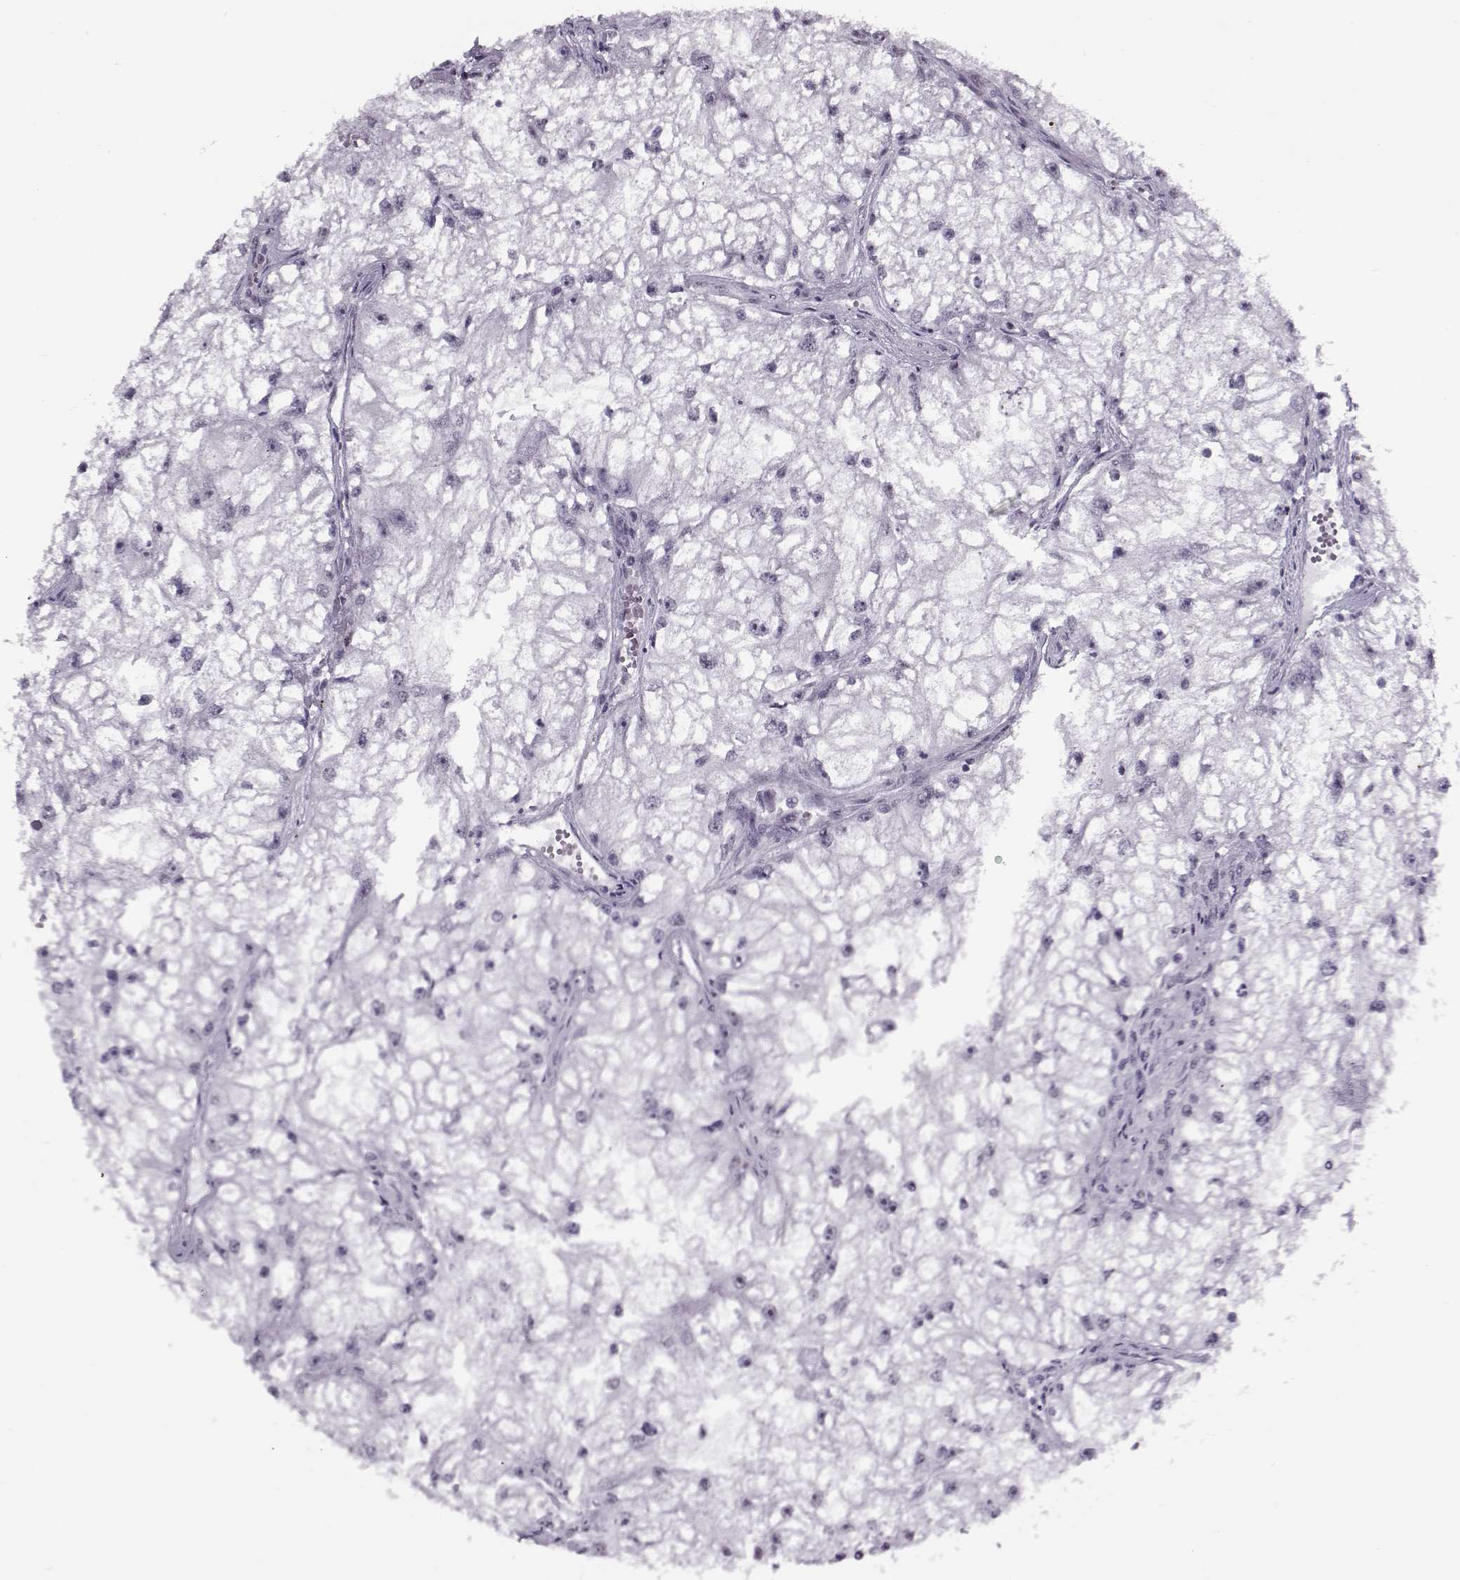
{"staining": {"intensity": "weak", "quantity": "<25%", "location": "nuclear"}, "tissue": "renal cancer", "cell_type": "Tumor cells", "image_type": "cancer", "snomed": [{"axis": "morphology", "description": "Adenocarcinoma, NOS"}, {"axis": "topography", "description": "Kidney"}], "caption": "Renal adenocarcinoma was stained to show a protein in brown. There is no significant positivity in tumor cells.", "gene": "PRMT8", "patient": {"sex": "male", "age": 59}}